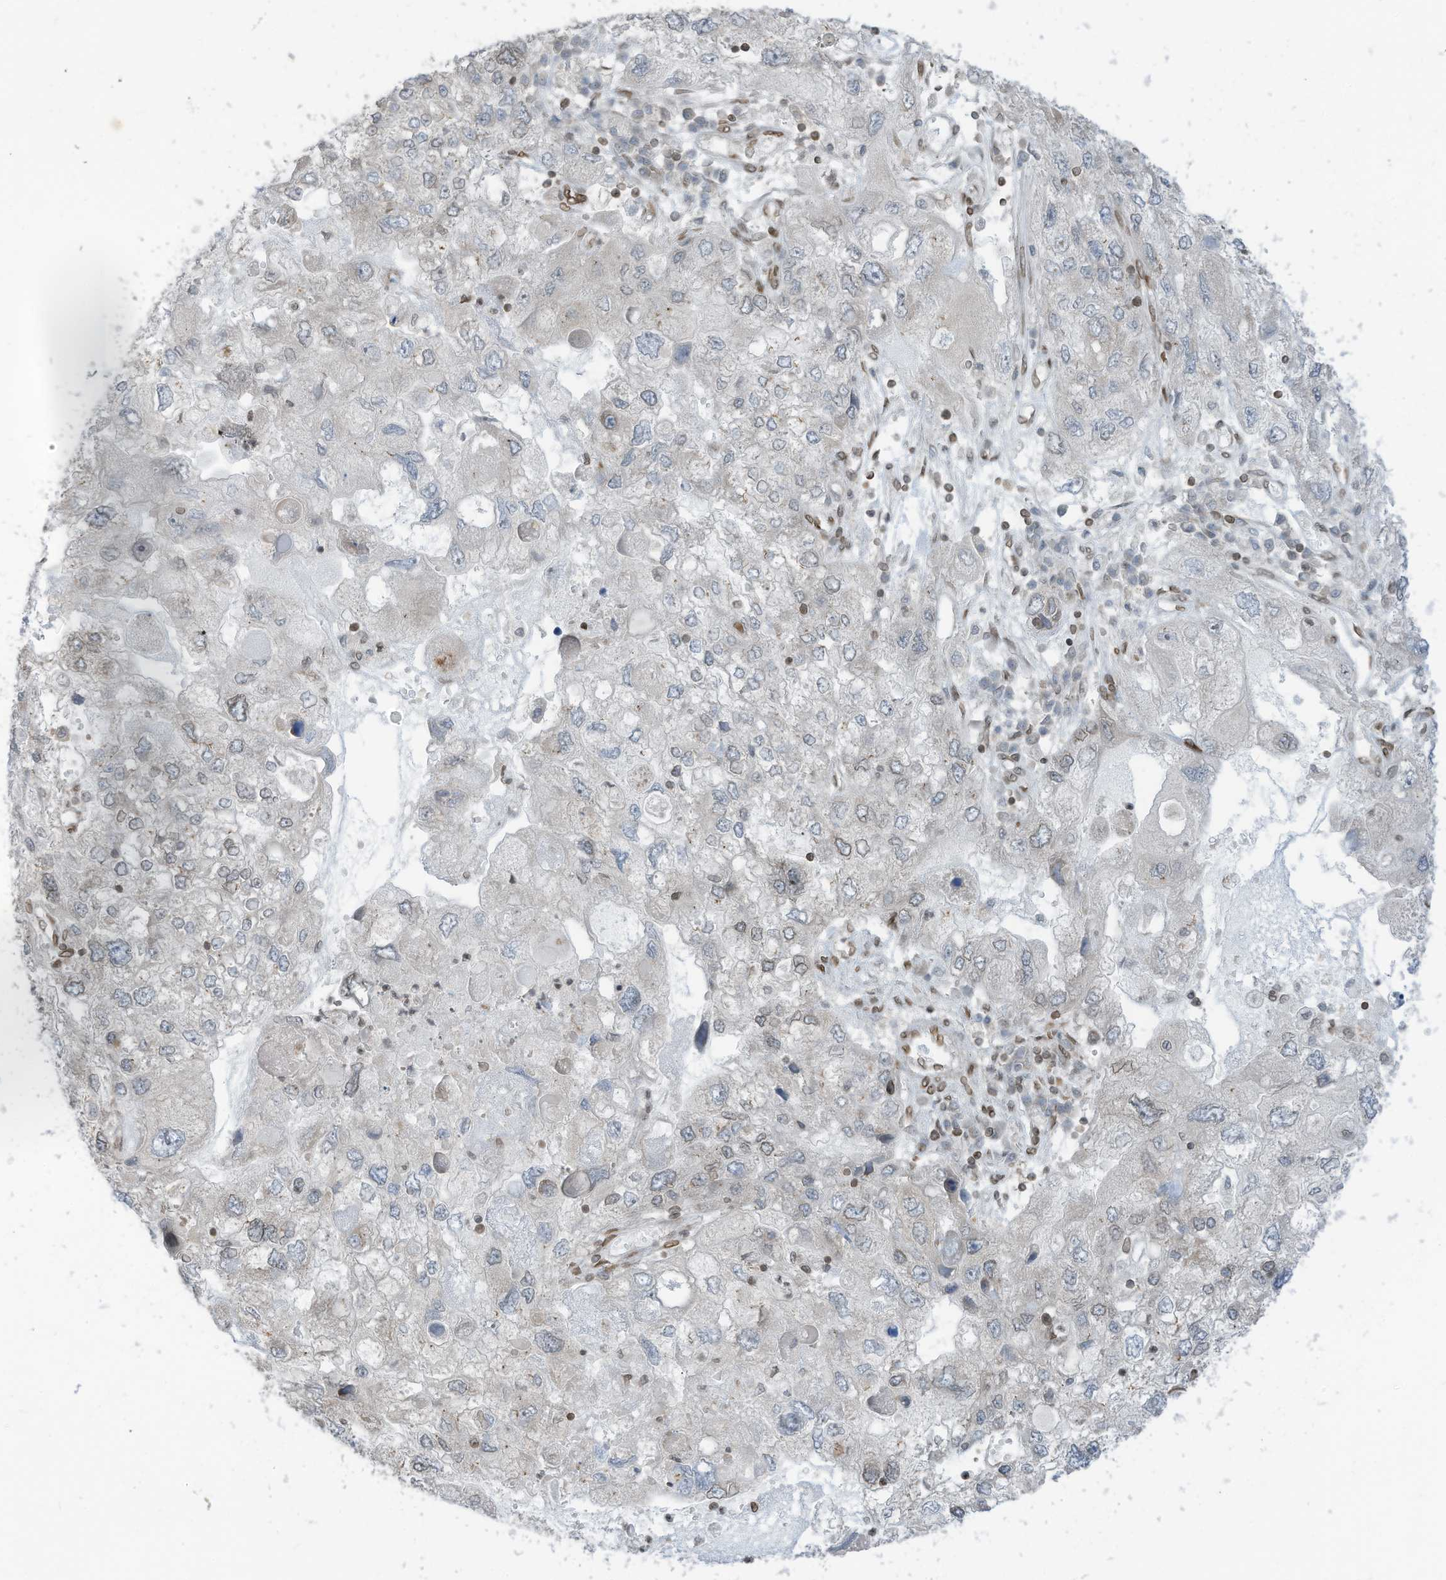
{"staining": {"intensity": "negative", "quantity": "none", "location": "none"}, "tissue": "endometrial cancer", "cell_type": "Tumor cells", "image_type": "cancer", "snomed": [{"axis": "morphology", "description": "Adenocarcinoma, NOS"}, {"axis": "topography", "description": "Endometrium"}], "caption": "IHC of endometrial adenocarcinoma exhibits no expression in tumor cells.", "gene": "RABL3", "patient": {"sex": "female", "age": 49}}